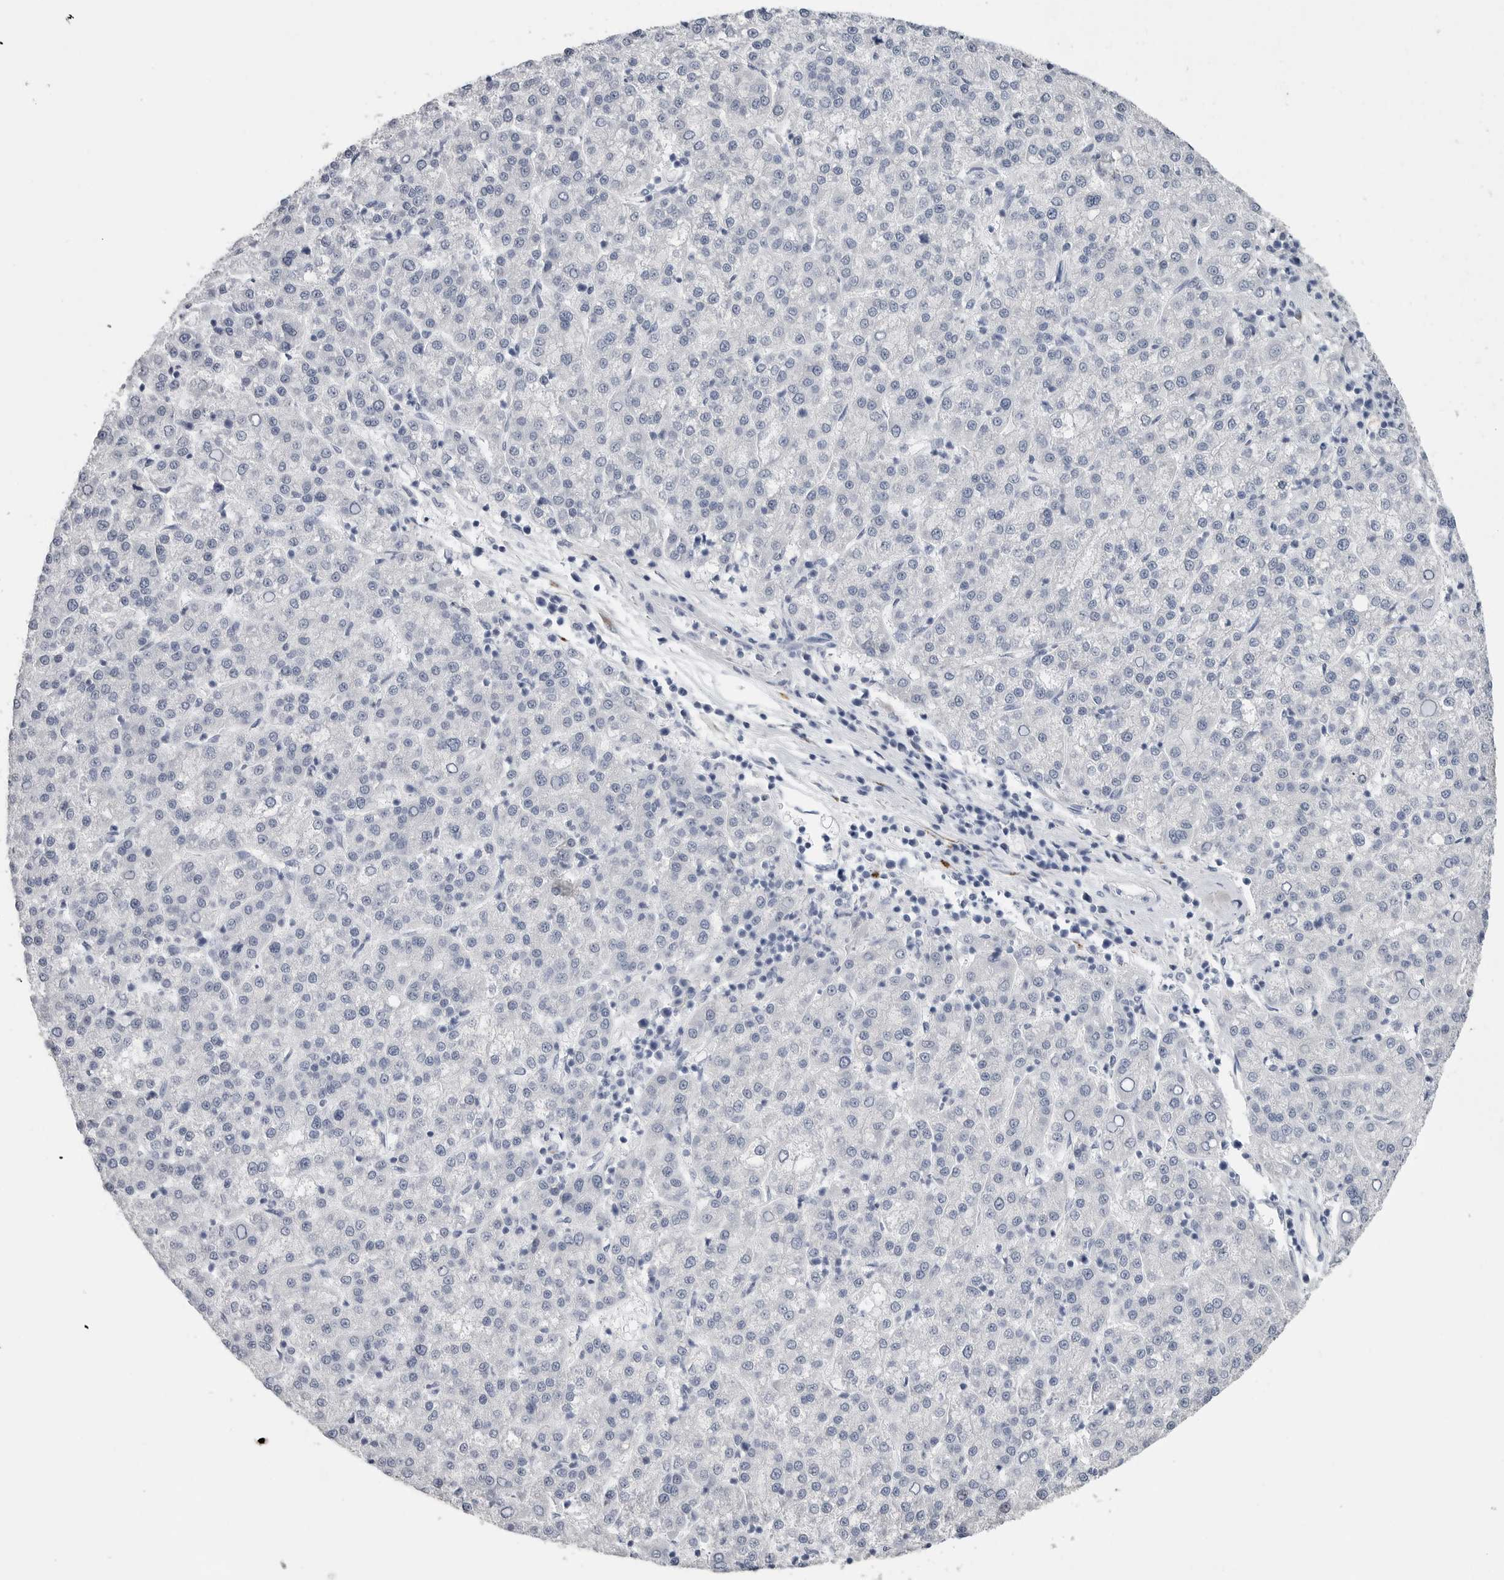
{"staining": {"intensity": "negative", "quantity": "none", "location": "none"}, "tissue": "liver cancer", "cell_type": "Tumor cells", "image_type": "cancer", "snomed": [{"axis": "morphology", "description": "Carcinoma, Hepatocellular, NOS"}, {"axis": "topography", "description": "Liver"}], "caption": "An immunohistochemistry (IHC) micrograph of liver hepatocellular carcinoma is shown. There is no staining in tumor cells of liver hepatocellular carcinoma.", "gene": "TIMP1", "patient": {"sex": "female", "age": 58}}